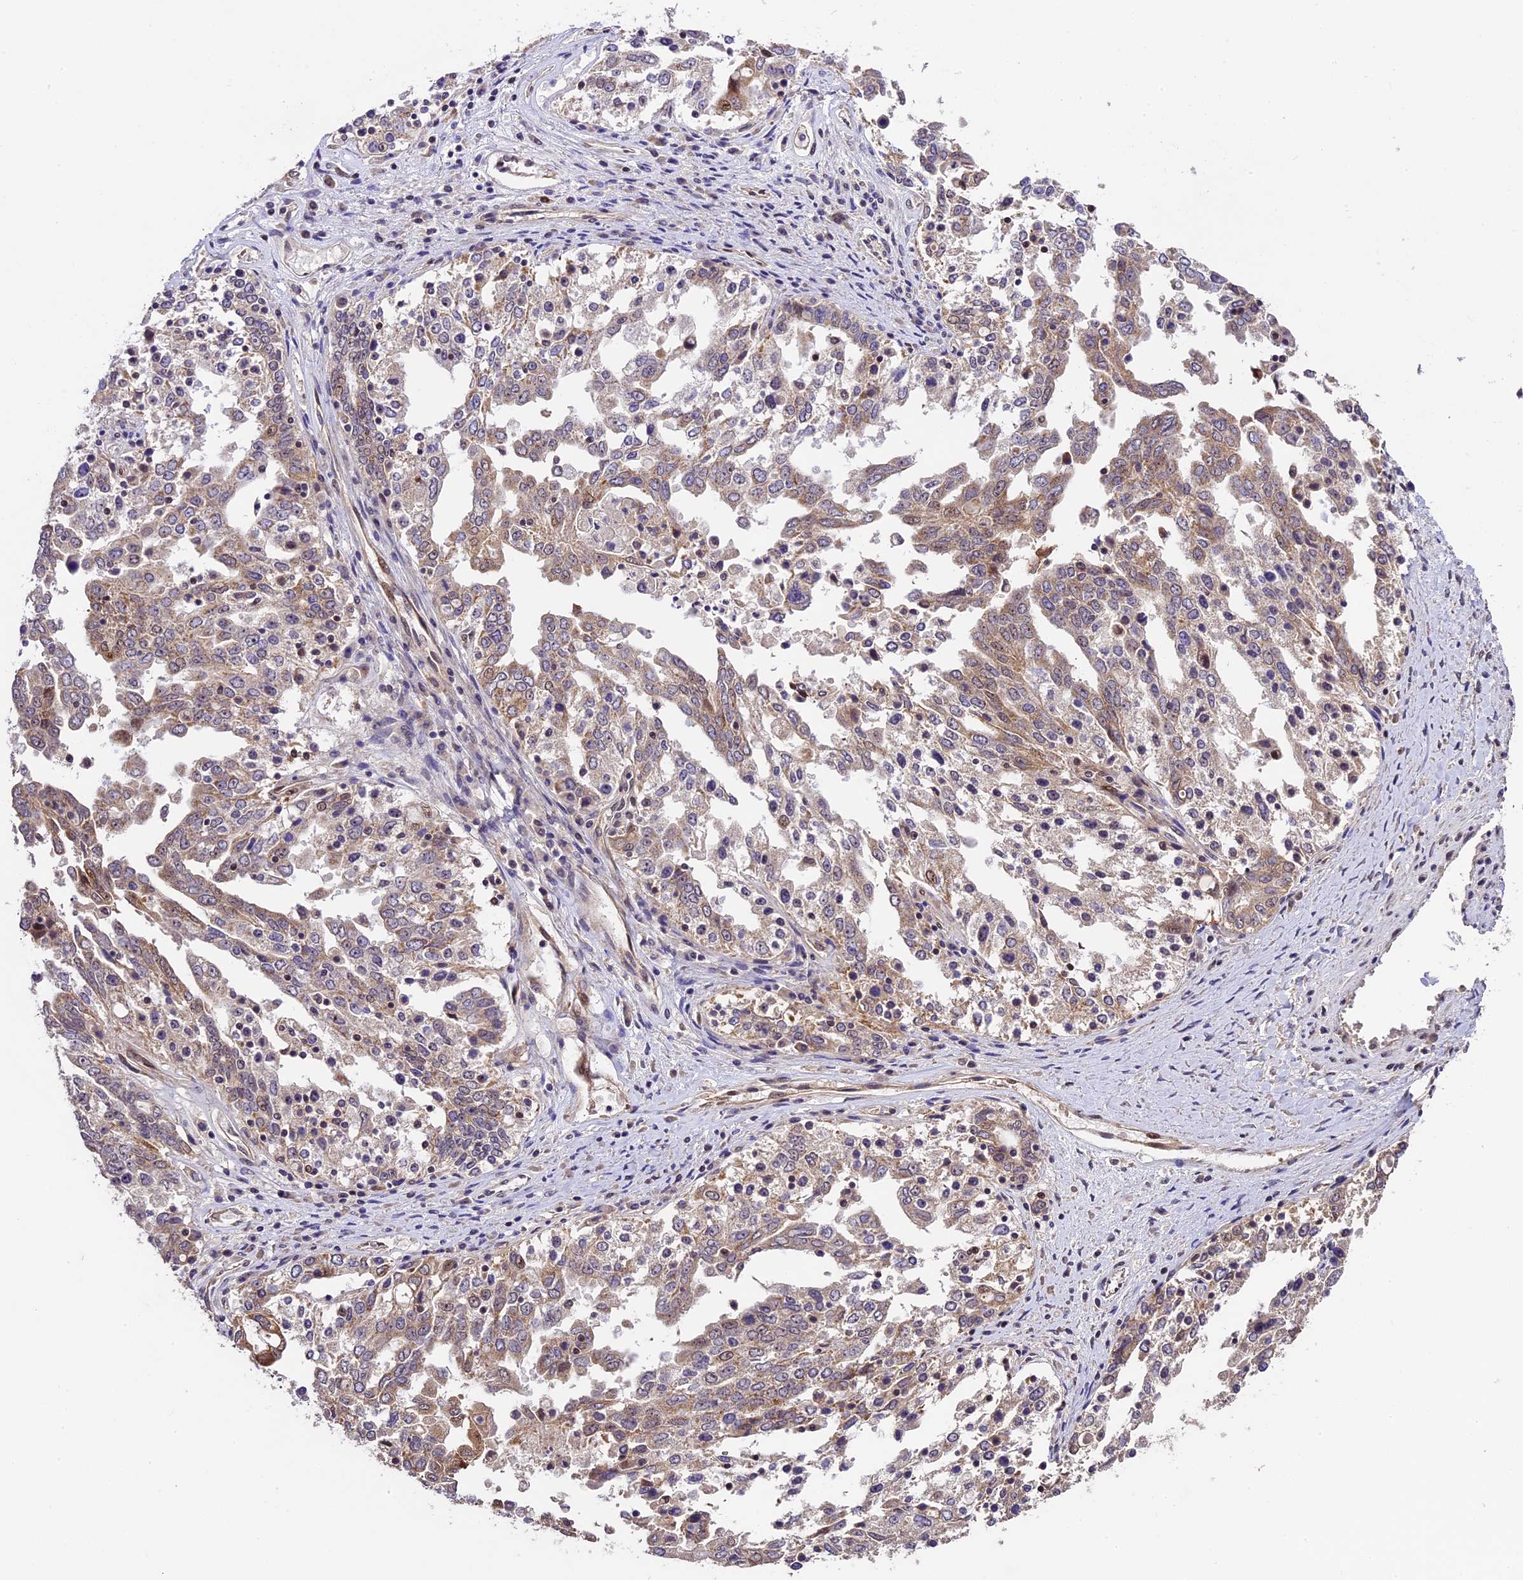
{"staining": {"intensity": "moderate", "quantity": "25%-75%", "location": "cytoplasmic/membranous,nuclear"}, "tissue": "ovarian cancer", "cell_type": "Tumor cells", "image_type": "cancer", "snomed": [{"axis": "morphology", "description": "Carcinoma, endometroid"}, {"axis": "topography", "description": "Ovary"}], "caption": "An IHC histopathology image of neoplastic tissue is shown. Protein staining in brown labels moderate cytoplasmic/membranous and nuclear positivity in ovarian endometroid carcinoma within tumor cells.", "gene": "ZAR1L", "patient": {"sex": "female", "age": 62}}